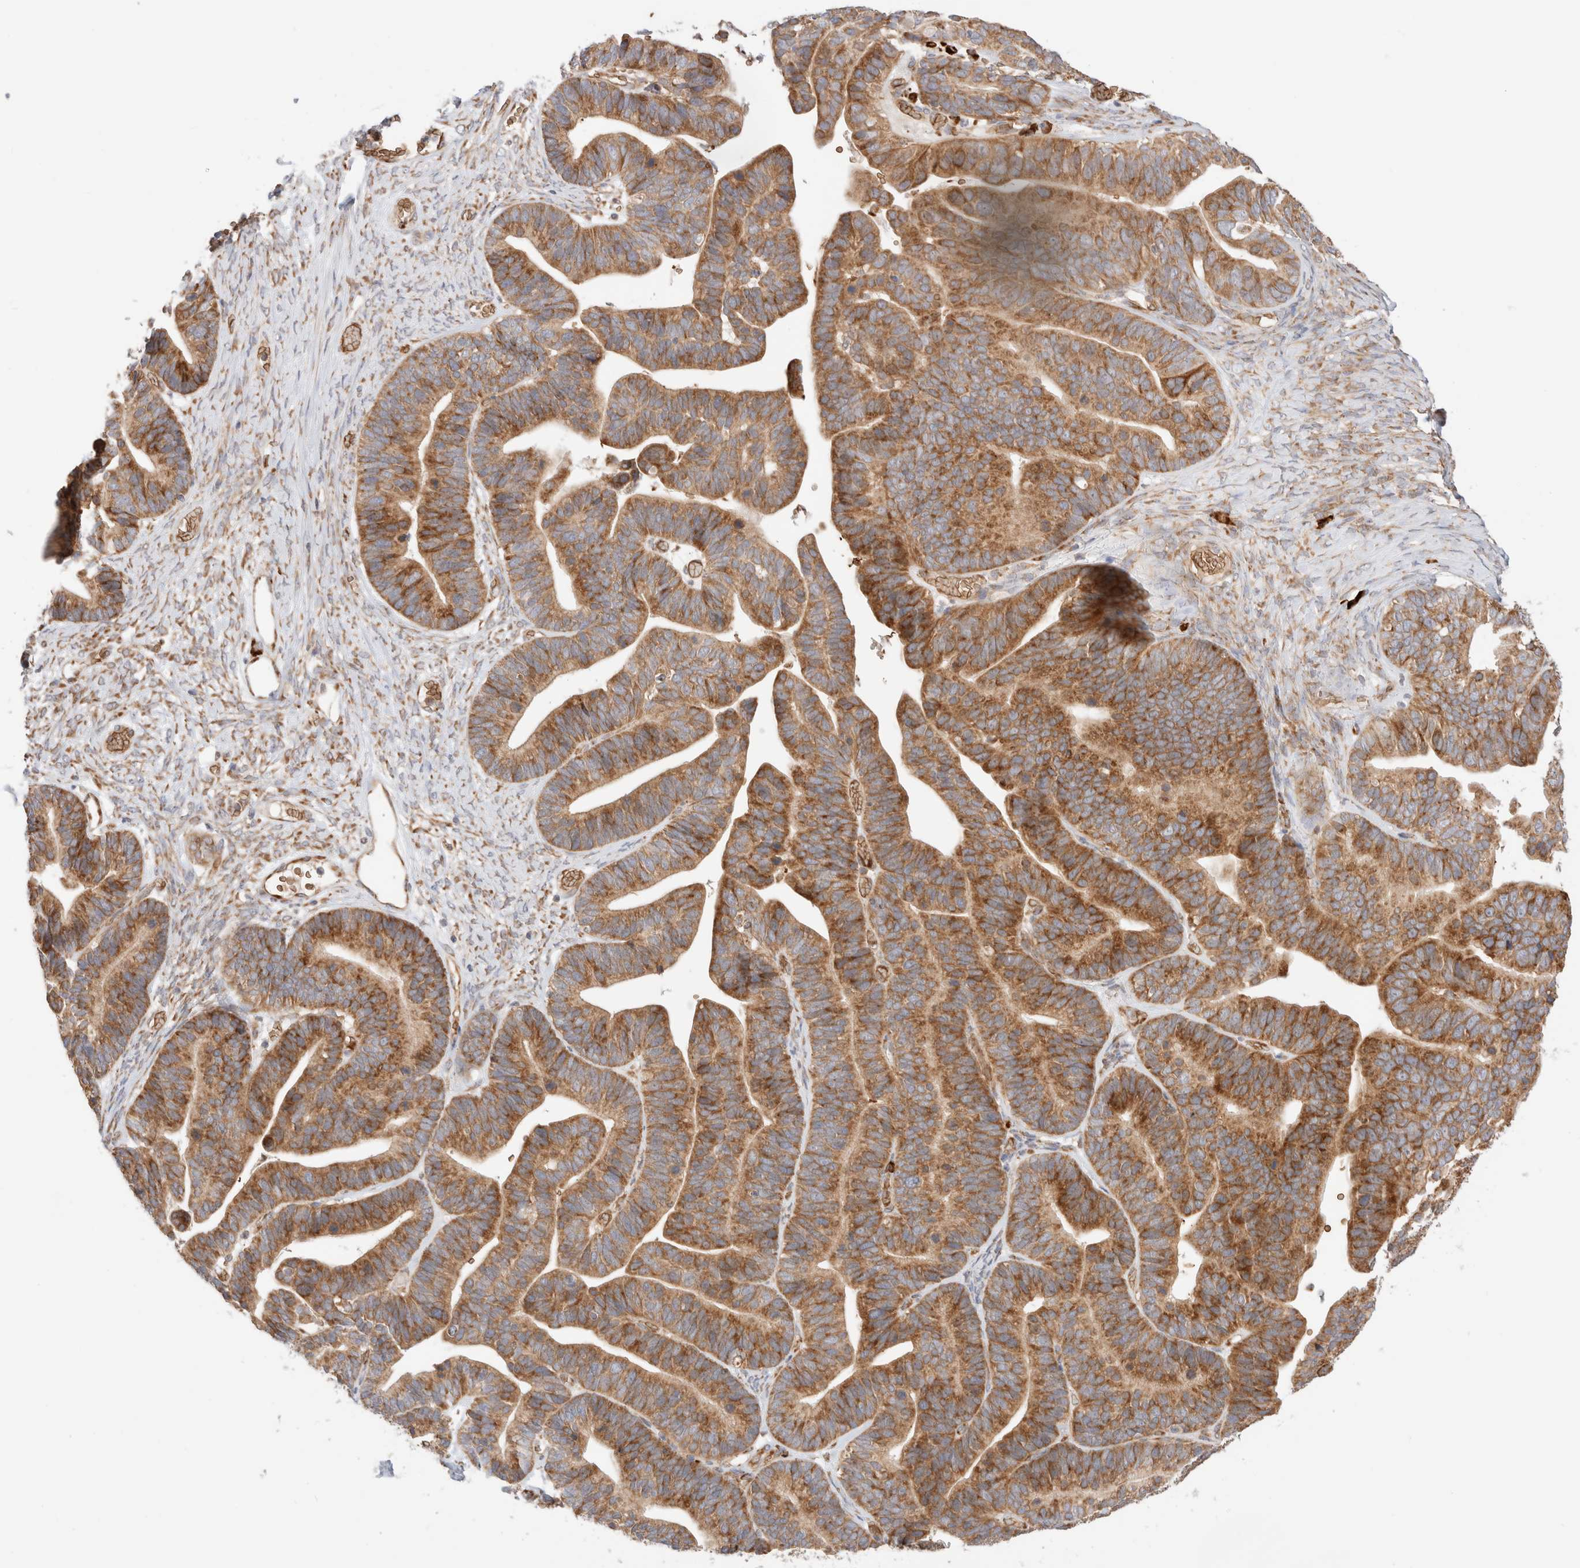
{"staining": {"intensity": "moderate", "quantity": ">75%", "location": "cytoplasmic/membranous"}, "tissue": "ovarian cancer", "cell_type": "Tumor cells", "image_type": "cancer", "snomed": [{"axis": "morphology", "description": "Cystadenocarcinoma, serous, NOS"}, {"axis": "topography", "description": "Ovary"}], "caption": "Protein staining of ovarian cancer tissue shows moderate cytoplasmic/membranous staining in approximately >75% of tumor cells.", "gene": "UTS2B", "patient": {"sex": "female", "age": 56}}